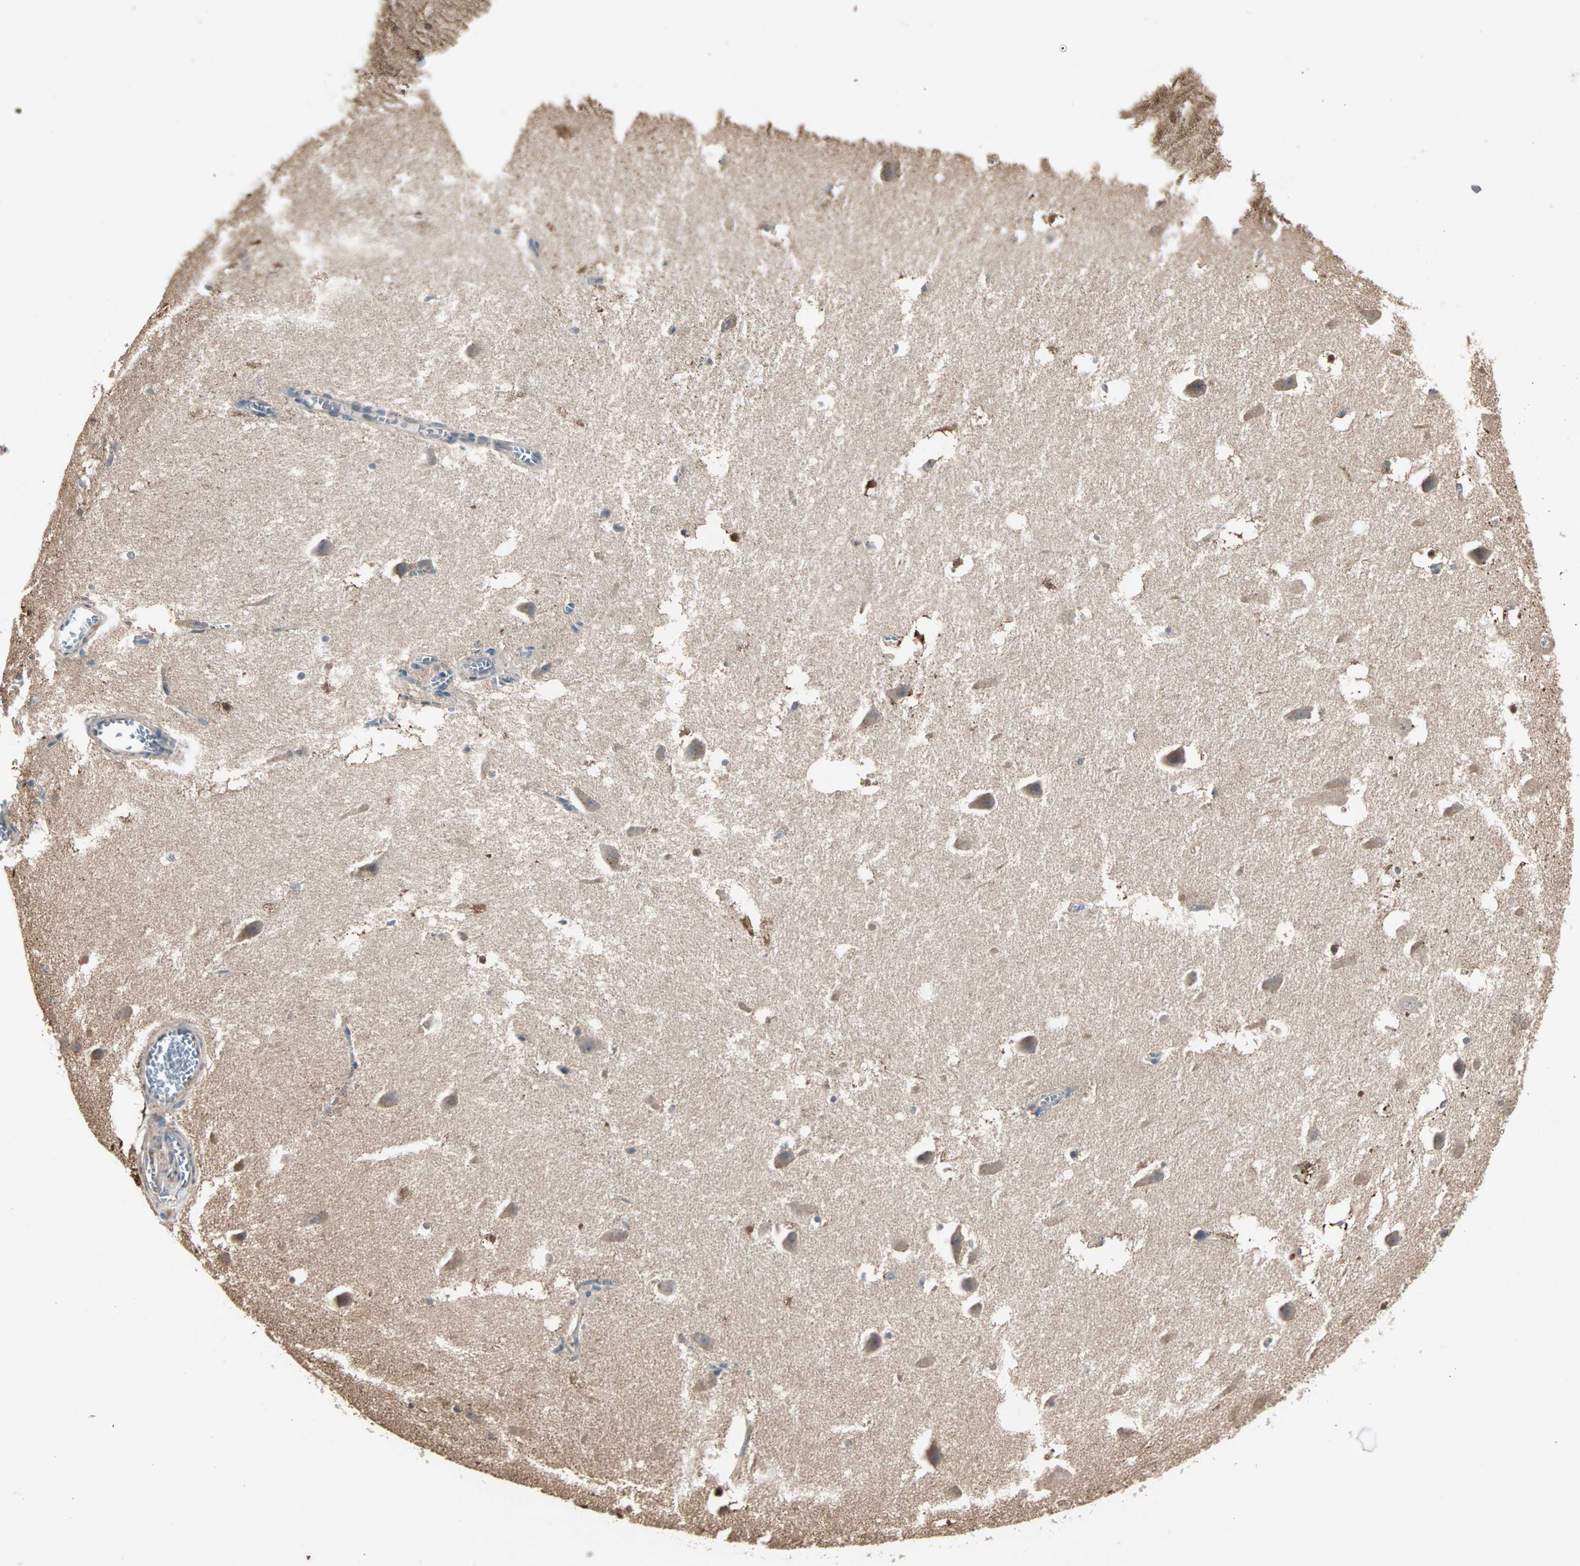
{"staining": {"intensity": "moderate", "quantity": "<25%", "location": "cytoplasmic/membranous,nuclear"}, "tissue": "hippocampus", "cell_type": "Glial cells", "image_type": "normal", "snomed": [{"axis": "morphology", "description": "Normal tissue, NOS"}, {"axis": "topography", "description": "Hippocampus"}], "caption": "Protein expression analysis of normal hippocampus reveals moderate cytoplasmic/membranous,nuclear positivity in about <25% of glial cells.", "gene": "DRG2", "patient": {"sex": "male", "age": 45}}